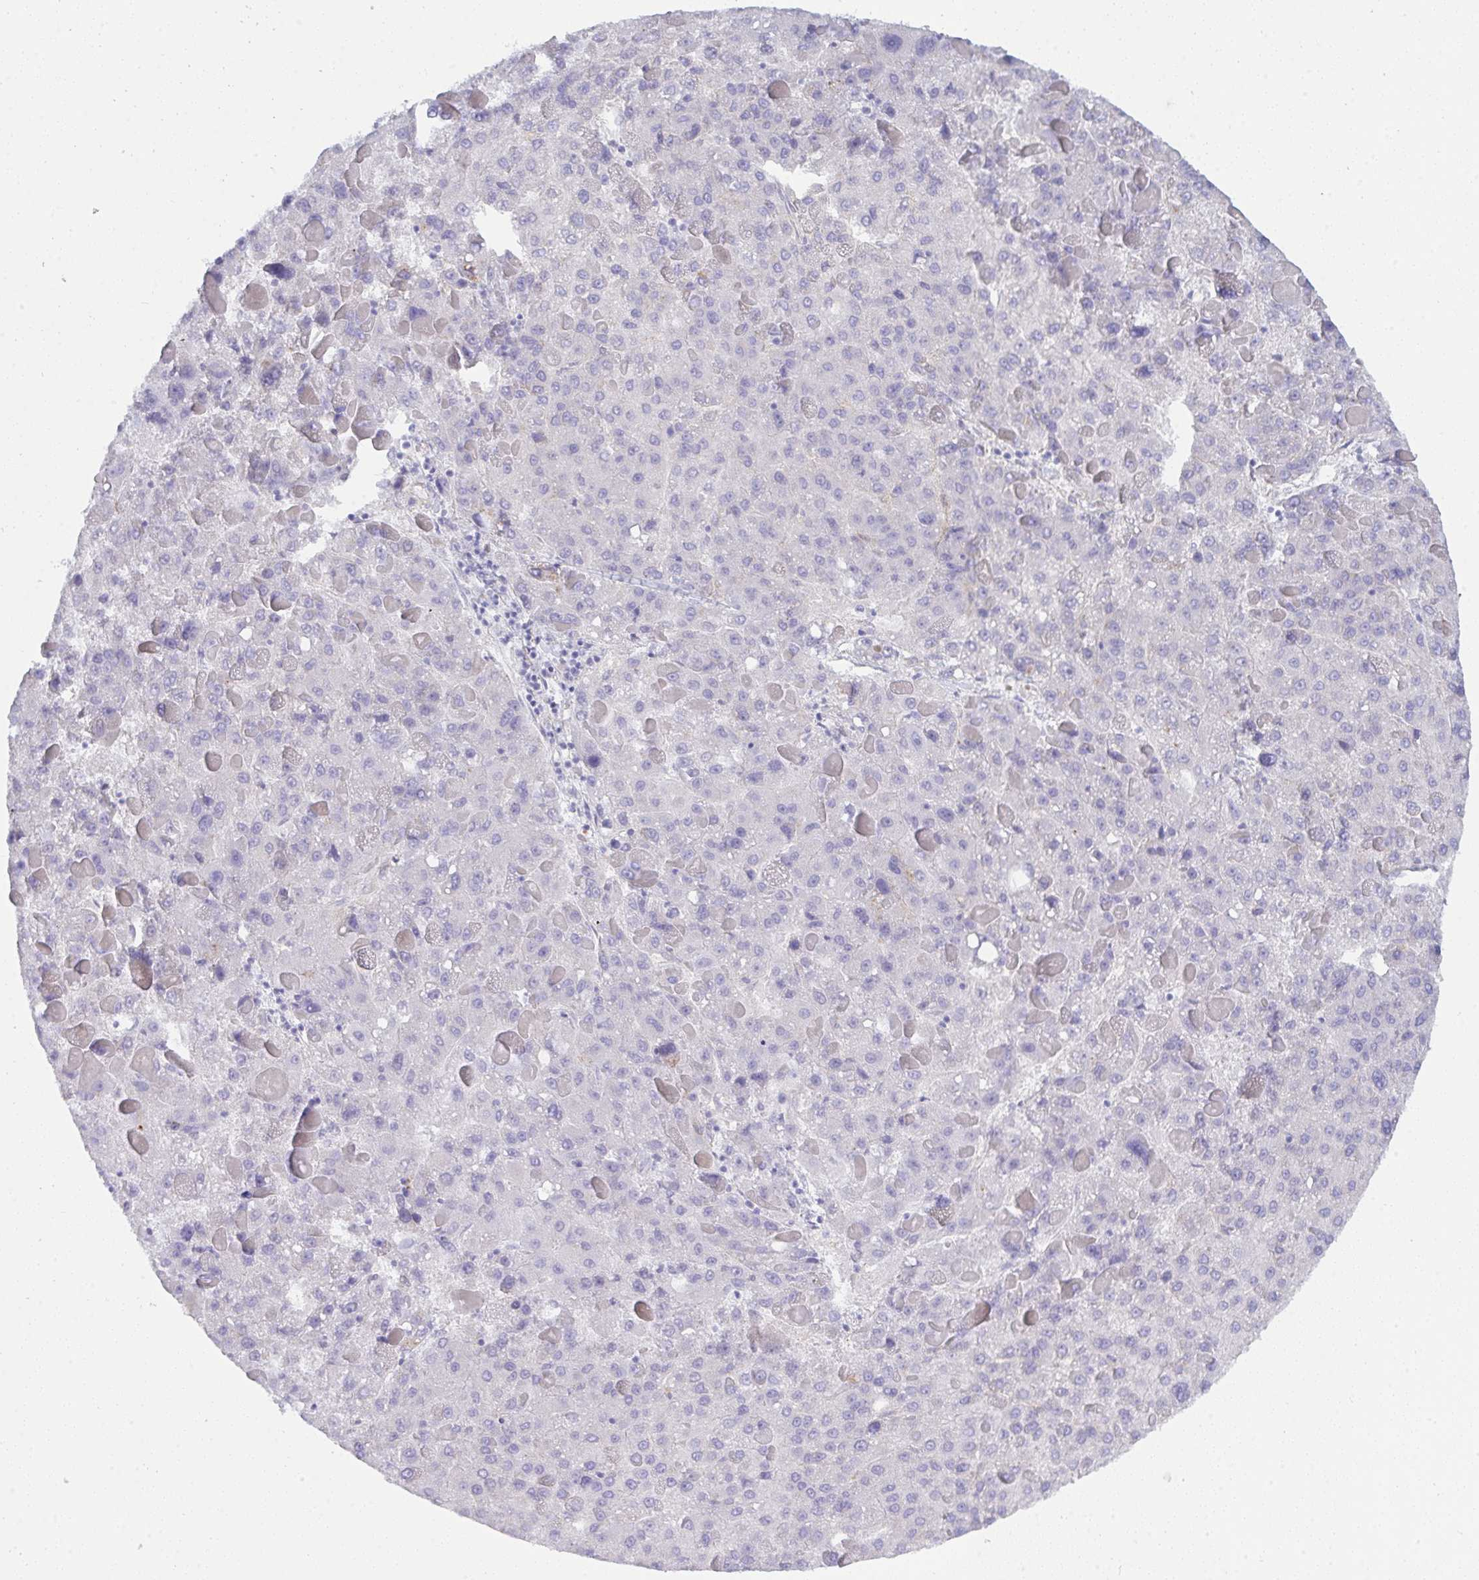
{"staining": {"intensity": "negative", "quantity": "none", "location": "none"}, "tissue": "liver cancer", "cell_type": "Tumor cells", "image_type": "cancer", "snomed": [{"axis": "morphology", "description": "Carcinoma, Hepatocellular, NOS"}, {"axis": "topography", "description": "Liver"}], "caption": "Liver cancer (hepatocellular carcinoma) stained for a protein using immunohistochemistry (IHC) displays no expression tumor cells.", "gene": "GAB1", "patient": {"sex": "female", "age": 82}}